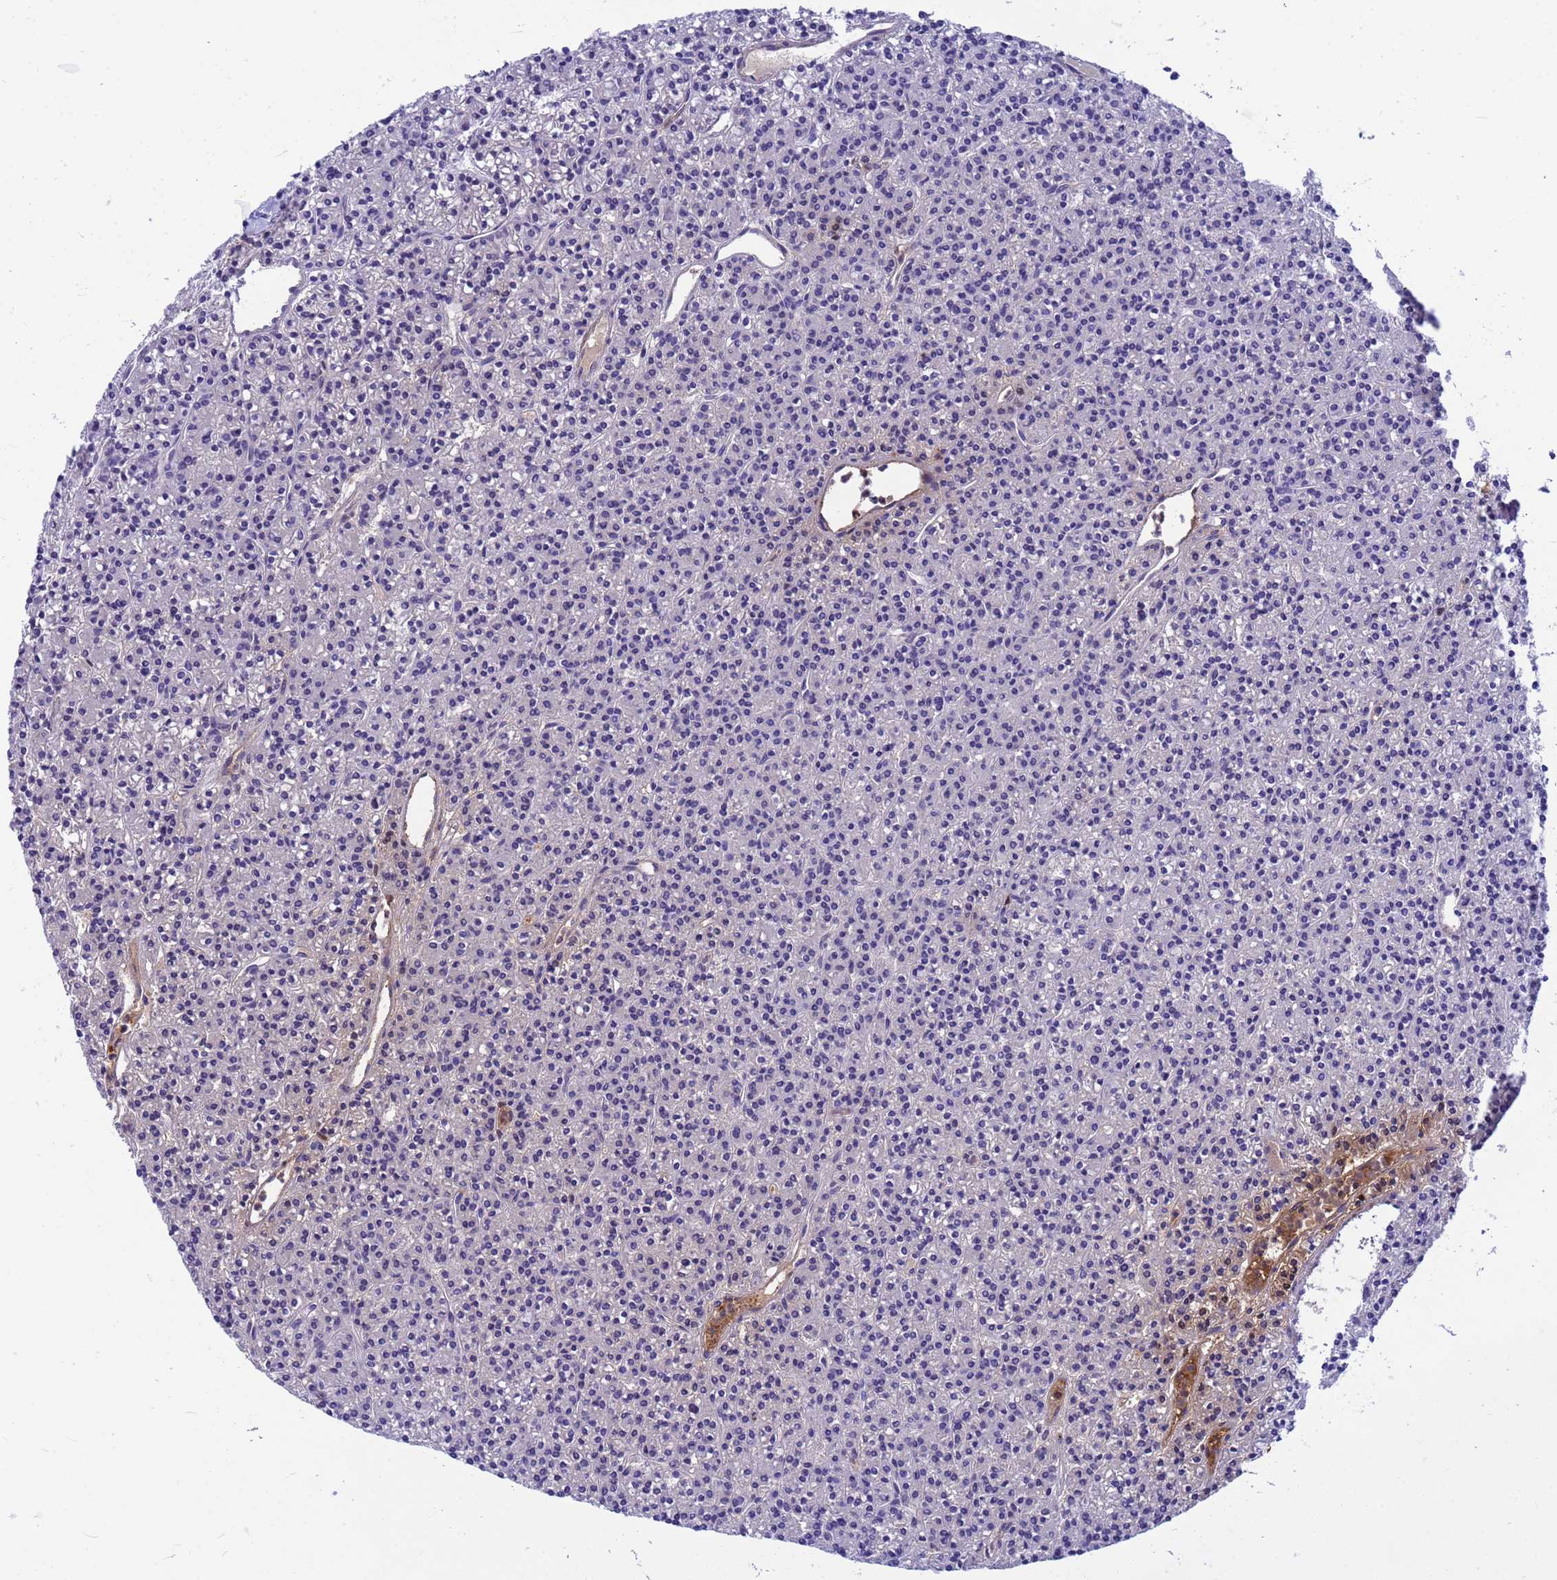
{"staining": {"intensity": "negative", "quantity": "none", "location": "none"}, "tissue": "parathyroid gland", "cell_type": "Glandular cells", "image_type": "normal", "snomed": [{"axis": "morphology", "description": "Normal tissue, NOS"}, {"axis": "topography", "description": "Parathyroid gland"}], "caption": "Immunohistochemistry photomicrograph of unremarkable parathyroid gland: parathyroid gland stained with DAB shows no significant protein expression in glandular cells.", "gene": "ORM1", "patient": {"sex": "female", "age": 45}}